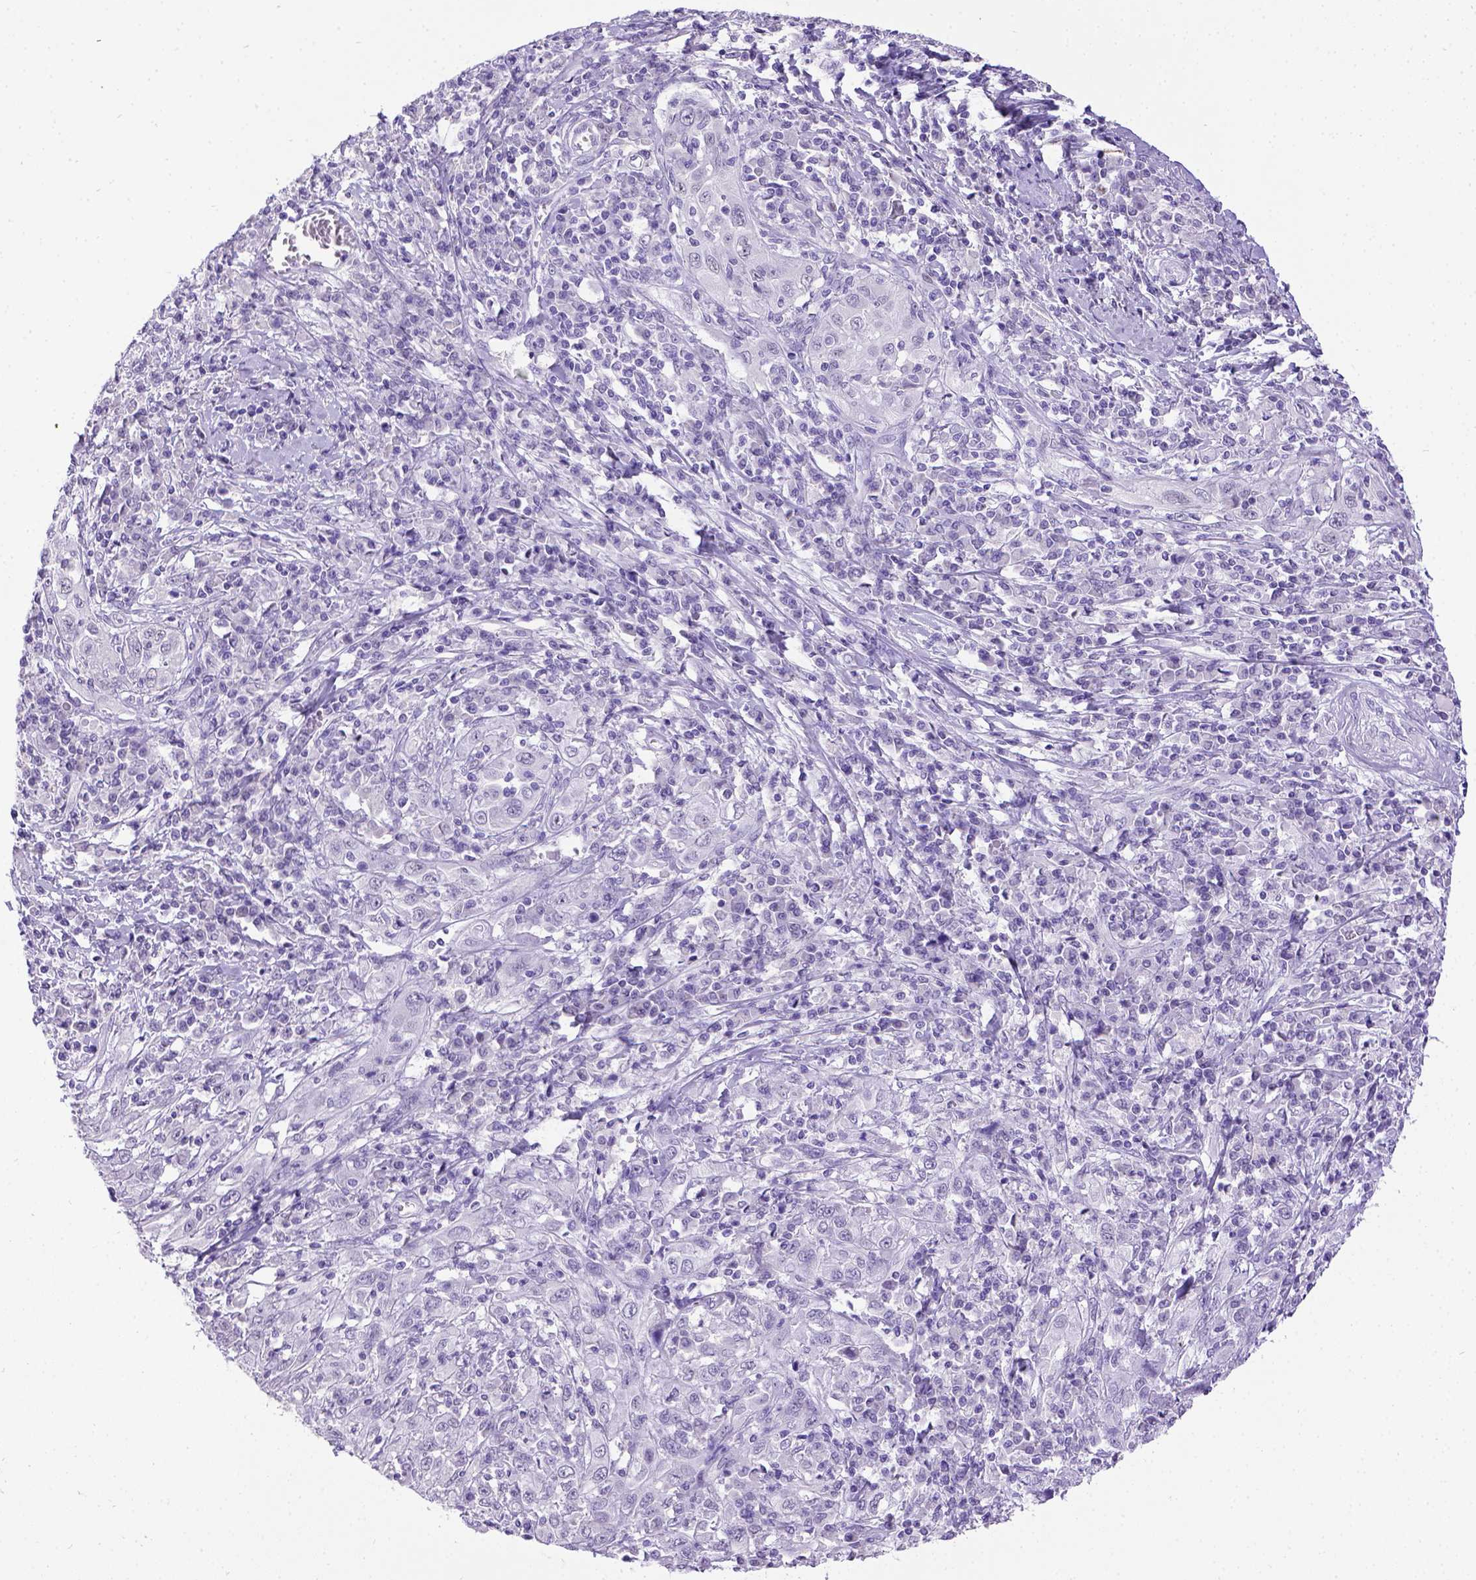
{"staining": {"intensity": "negative", "quantity": "none", "location": "none"}, "tissue": "cervical cancer", "cell_type": "Tumor cells", "image_type": "cancer", "snomed": [{"axis": "morphology", "description": "Squamous cell carcinoma, NOS"}, {"axis": "topography", "description": "Cervix"}], "caption": "IHC histopathology image of neoplastic tissue: cervical cancer (squamous cell carcinoma) stained with DAB (3,3'-diaminobenzidine) demonstrates no significant protein expression in tumor cells.", "gene": "ESR1", "patient": {"sex": "female", "age": 46}}